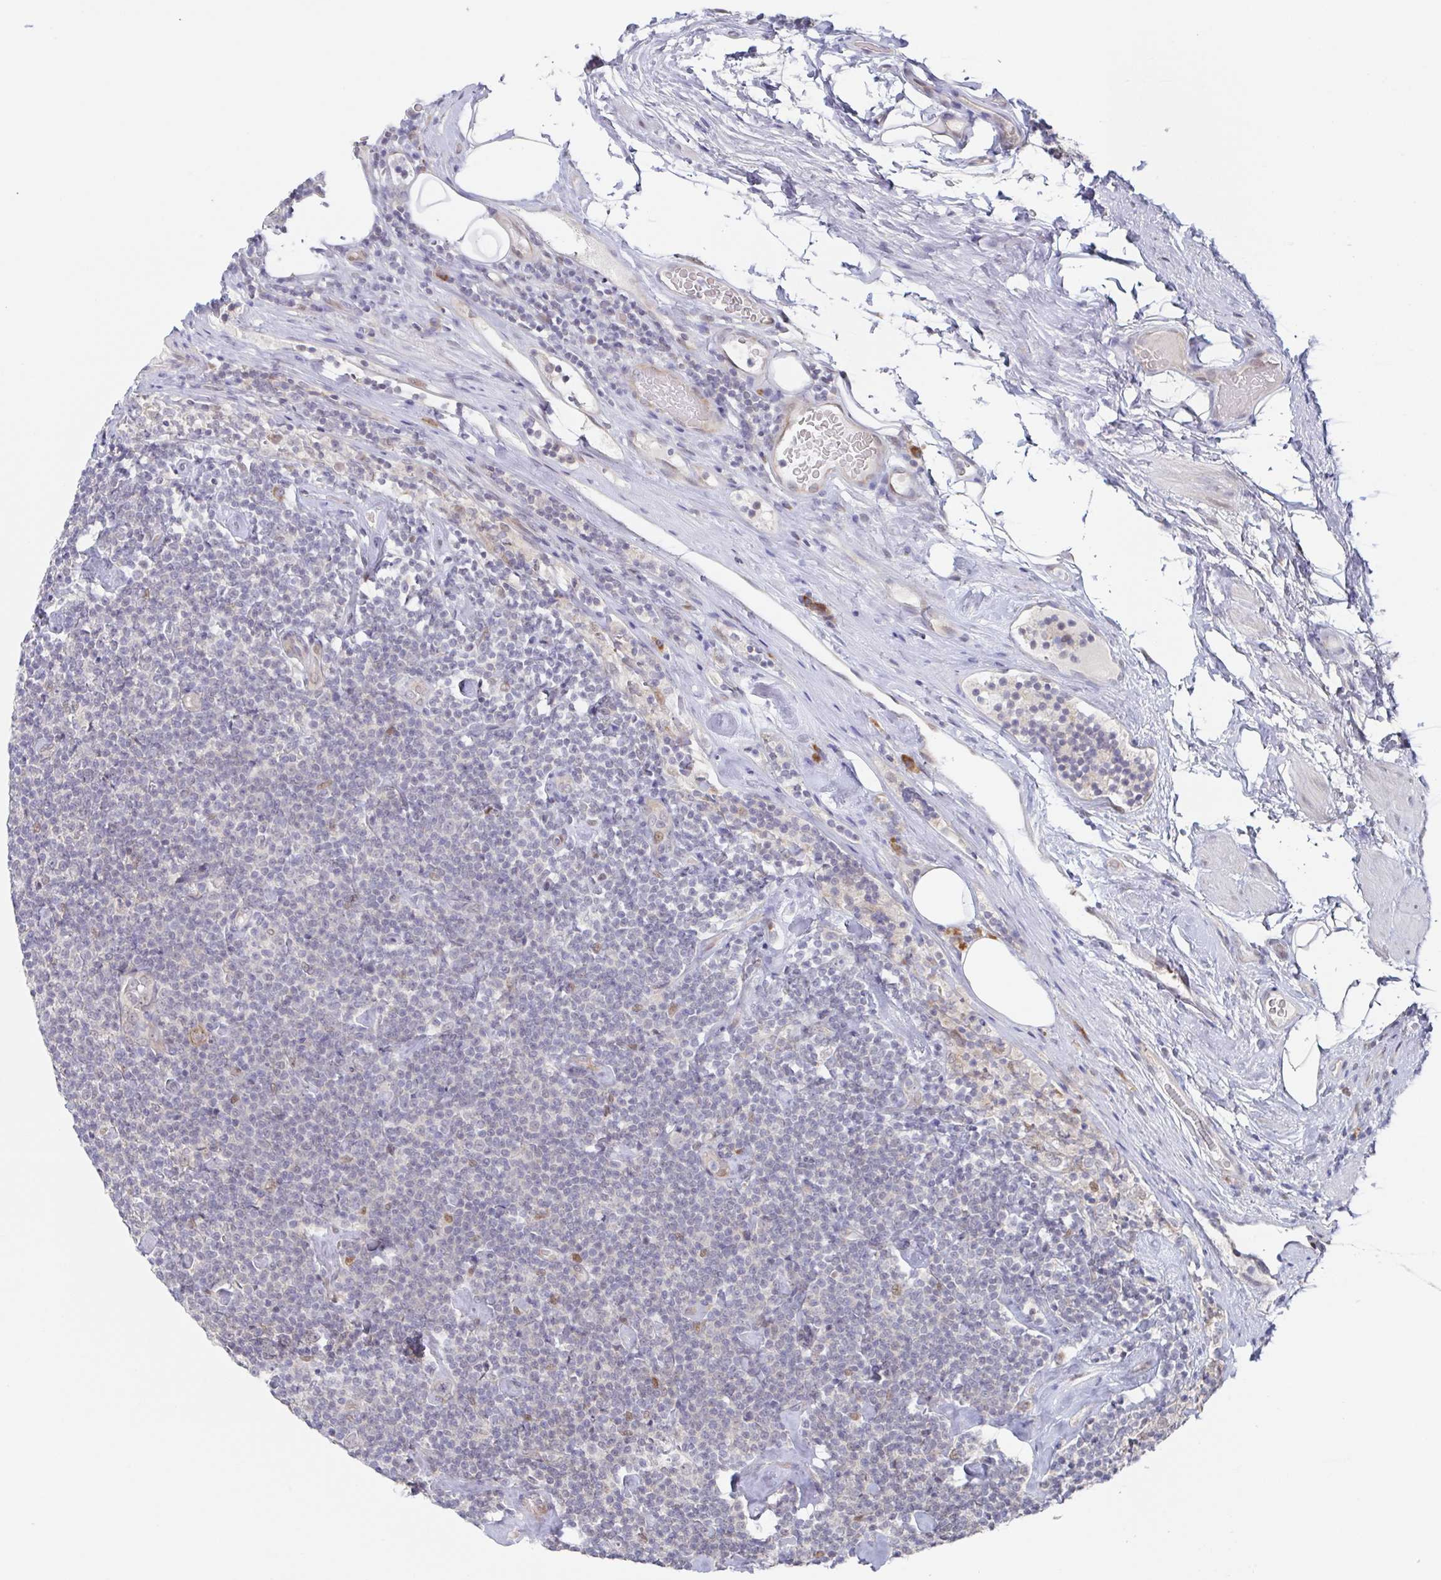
{"staining": {"intensity": "negative", "quantity": "none", "location": "none"}, "tissue": "lymphoma", "cell_type": "Tumor cells", "image_type": "cancer", "snomed": [{"axis": "morphology", "description": "Malignant lymphoma, non-Hodgkin's type, Low grade"}, {"axis": "topography", "description": "Lymph node"}], "caption": "An immunohistochemistry micrograph of malignant lymphoma, non-Hodgkin's type (low-grade) is shown. There is no staining in tumor cells of malignant lymphoma, non-Hodgkin's type (low-grade).", "gene": "POU2F3", "patient": {"sex": "male", "age": 81}}